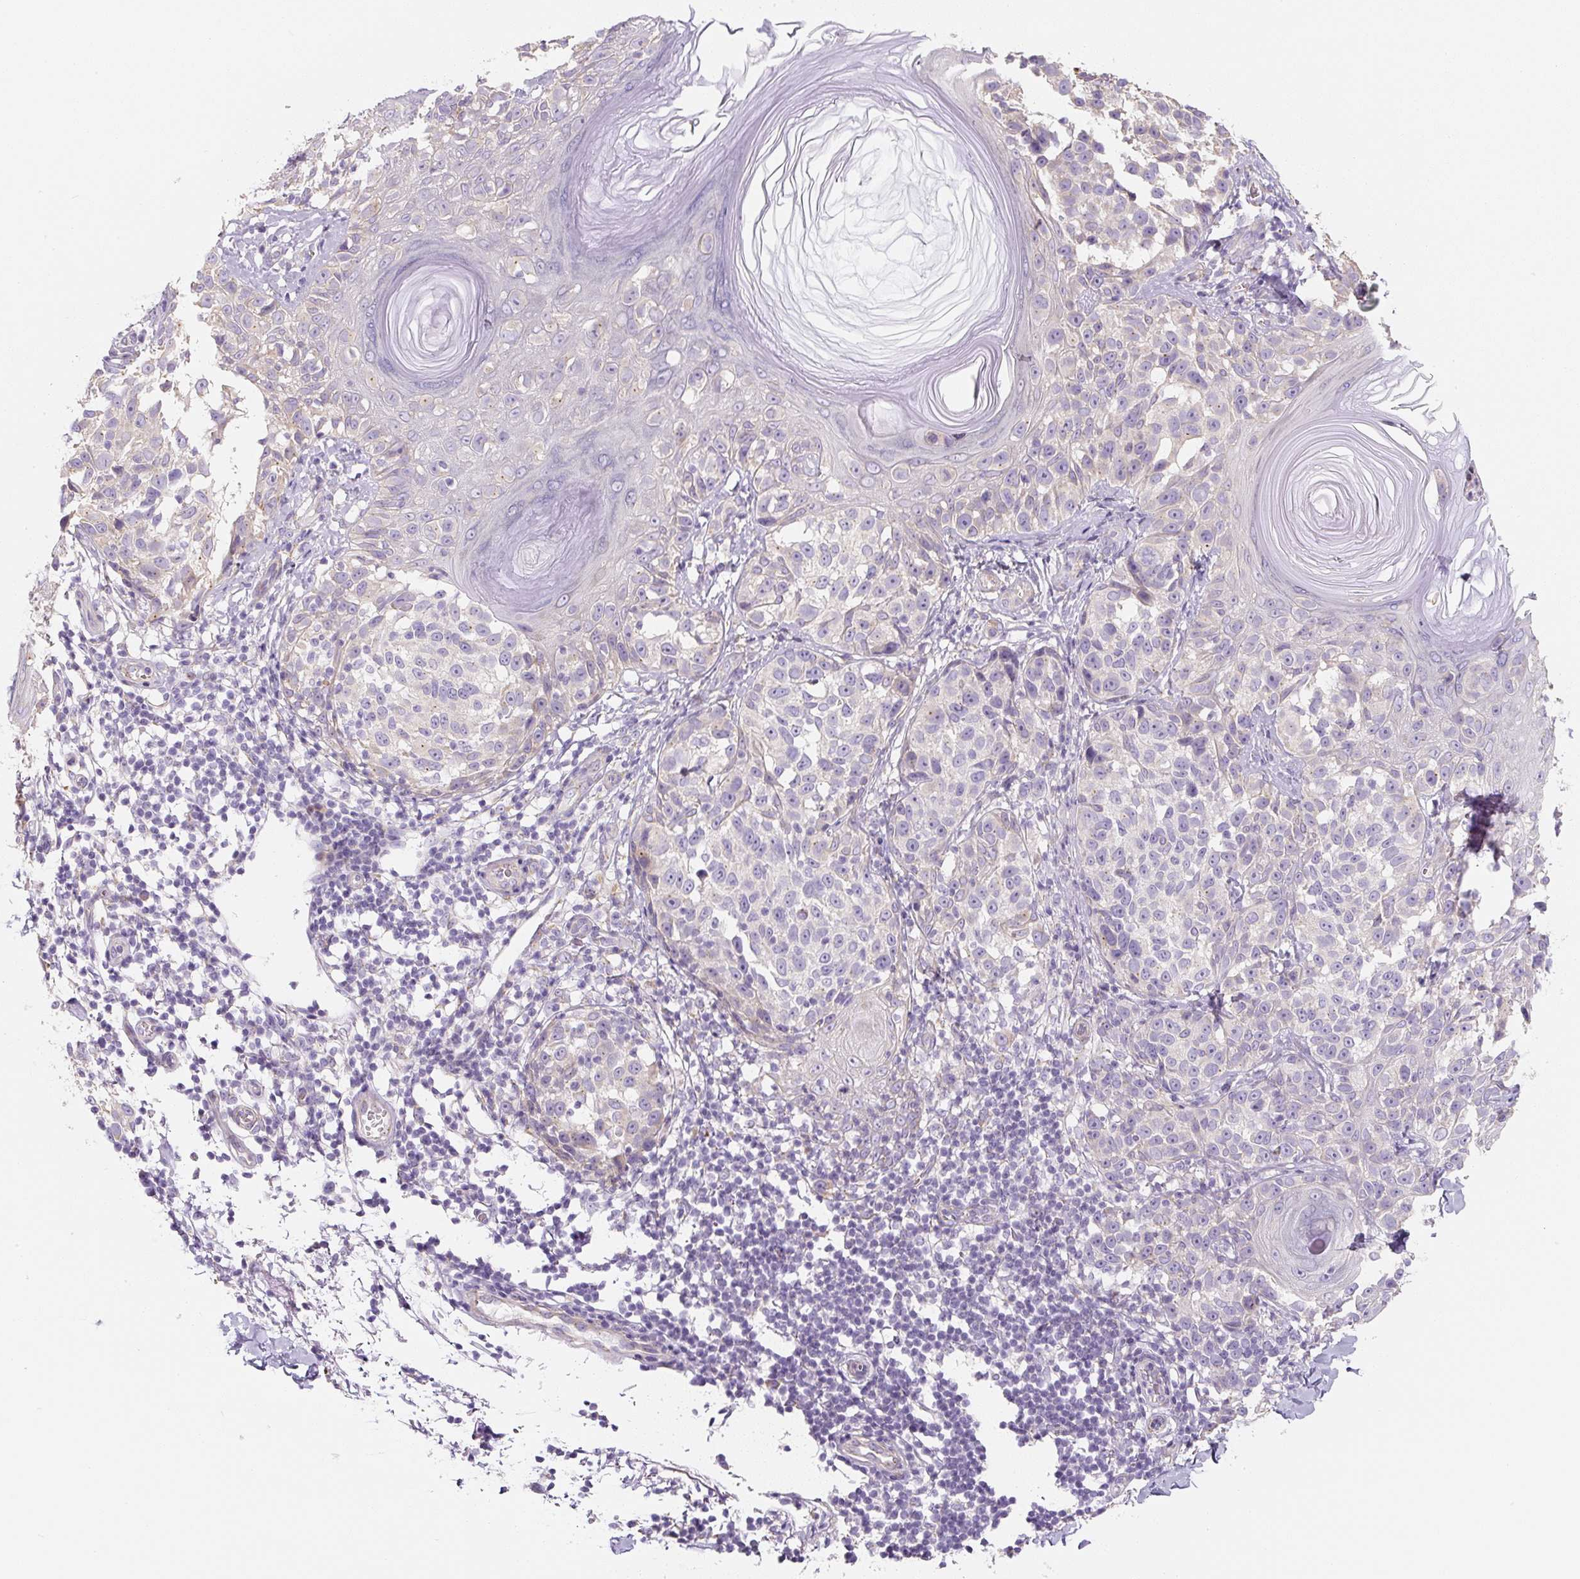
{"staining": {"intensity": "negative", "quantity": "none", "location": "none"}, "tissue": "melanoma", "cell_type": "Tumor cells", "image_type": "cancer", "snomed": [{"axis": "morphology", "description": "Malignant melanoma, NOS"}, {"axis": "topography", "description": "Skin"}], "caption": "The immunohistochemistry (IHC) photomicrograph has no significant positivity in tumor cells of malignant melanoma tissue.", "gene": "PWWP3B", "patient": {"sex": "male", "age": 73}}